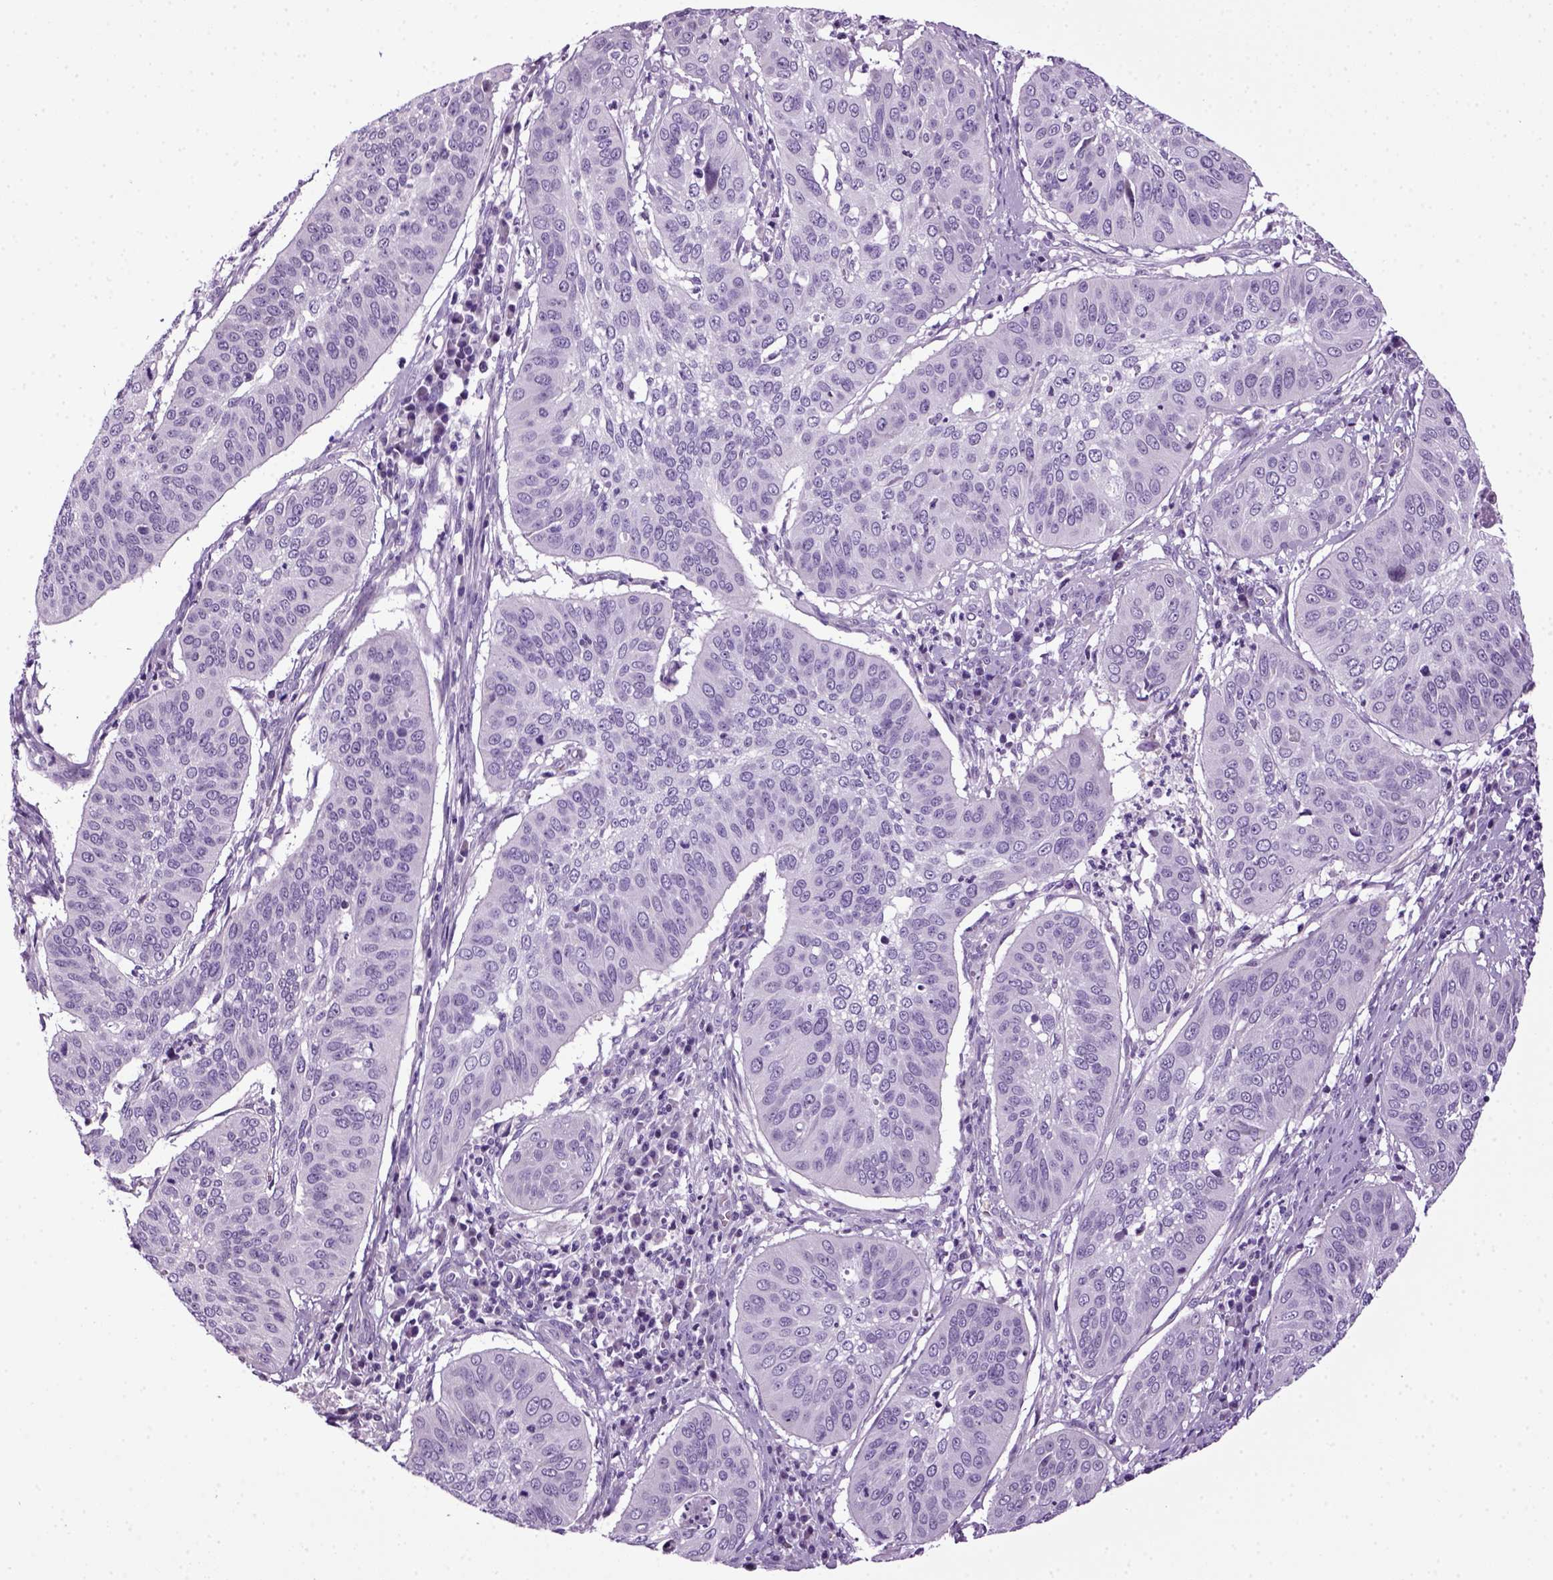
{"staining": {"intensity": "negative", "quantity": "none", "location": "none"}, "tissue": "cervical cancer", "cell_type": "Tumor cells", "image_type": "cancer", "snomed": [{"axis": "morphology", "description": "Normal tissue, NOS"}, {"axis": "morphology", "description": "Squamous cell carcinoma, NOS"}, {"axis": "topography", "description": "Cervix"}], "caption": "IHC photomicrograph of human squamous cell carcinoma (cervical) stained for a protein (brown), which reveals no expression in tumor cells.", "gene": "HMCN2", "patient": {"sex": "female", "age": 39}}